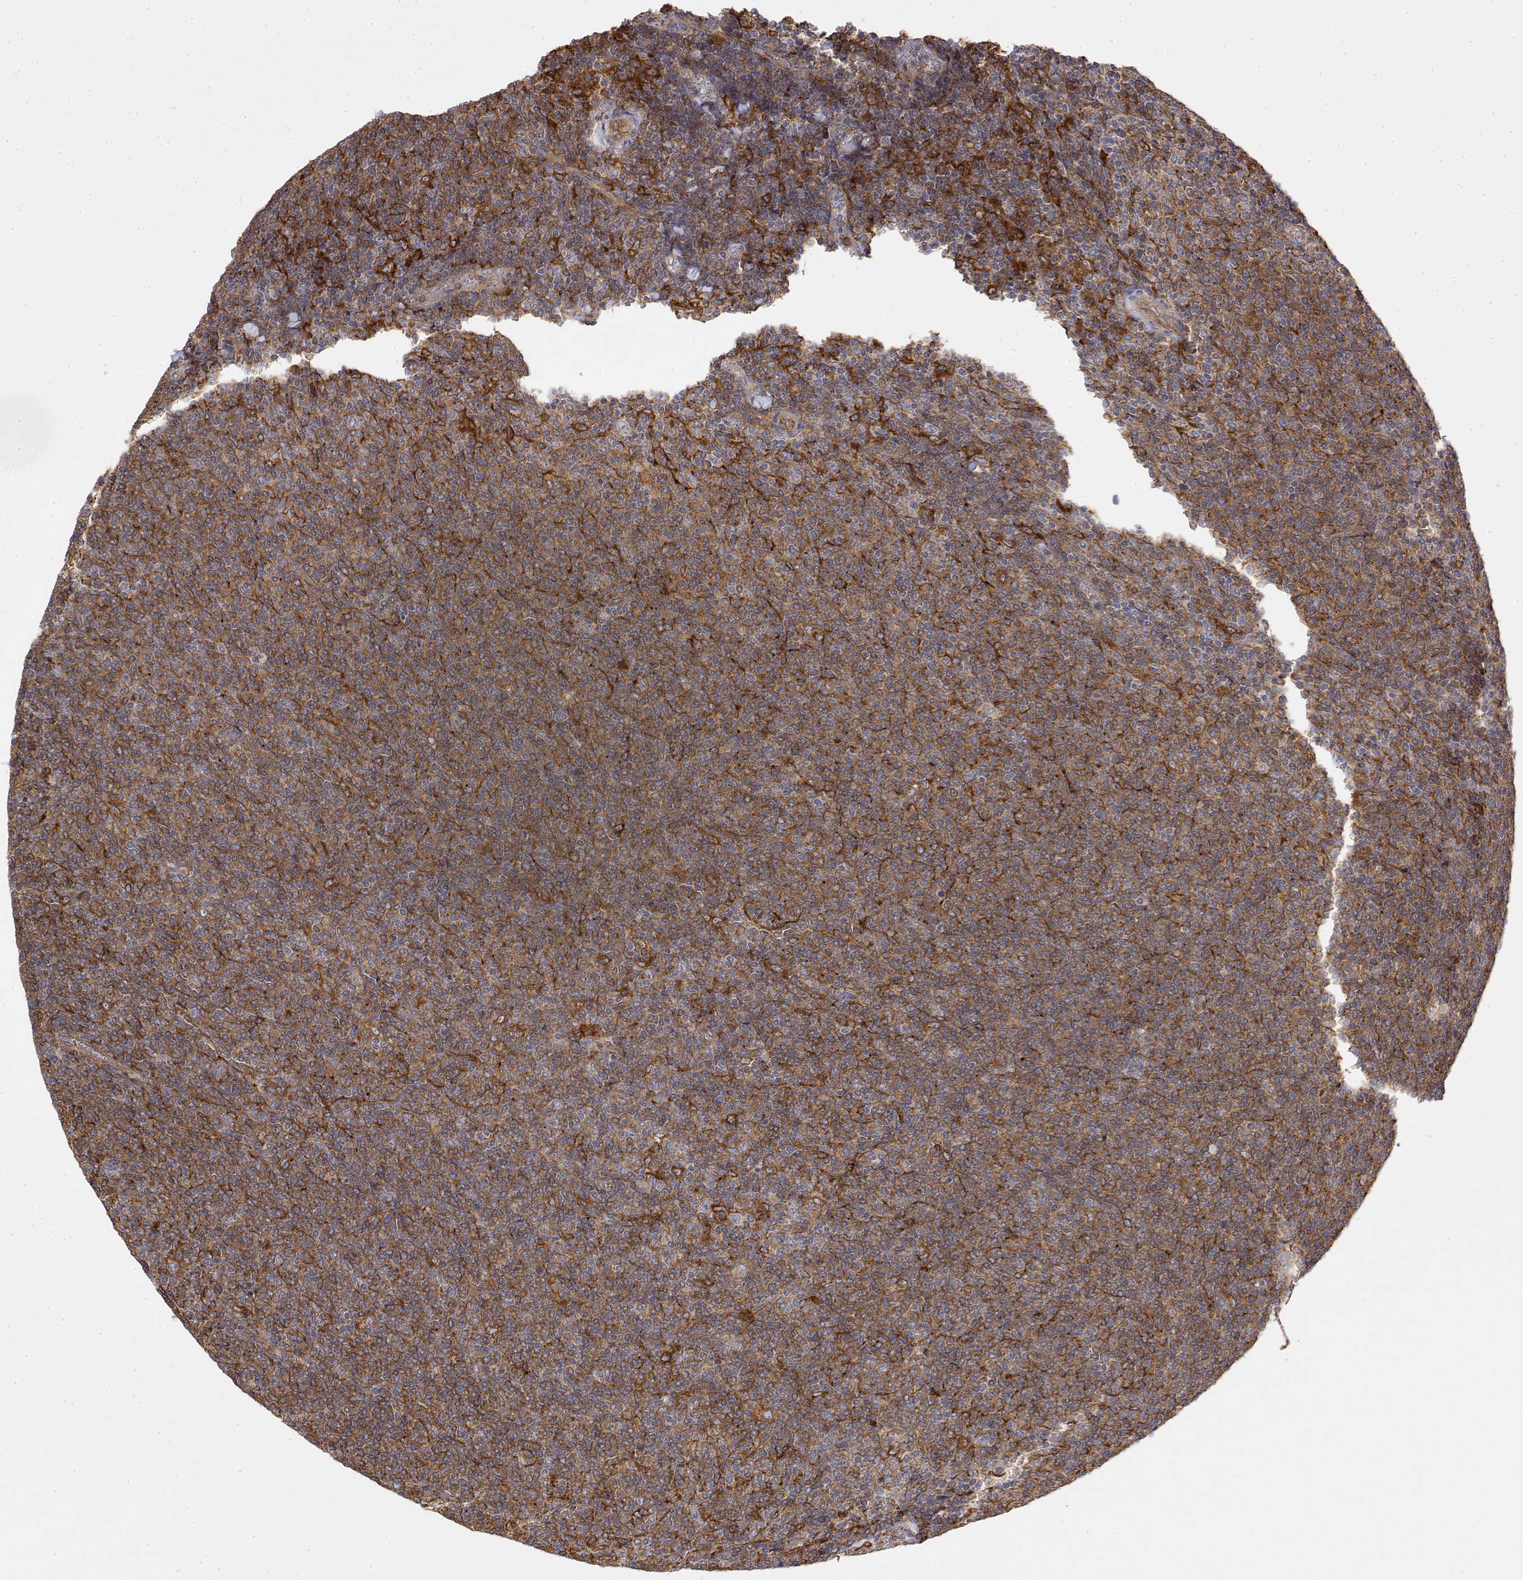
{"staining": {"intensity": "moderate", "quantity": ">75%", "location": "cytoplasmic/membranous"}, "tissue": "lymphoma", "cell_type": "Tumor cells", "image_type": "cancer", "snomed": [{"axis": "morphology", "description": "Malignant lymphoma, non-Hodgkin's type, Low grade"}, {"axis": "topography", "description": "Lymph node"}], "caption": "DAB immunohistochemical staining of low-grade malignant lymphoma, non-Hodgkin's type displays moderate cytoplasmic/membranous protein staining in approximately >75% of tumor cells.", "gene": "PACSIN2", "patient": {"sex": "male", "age": 52}}